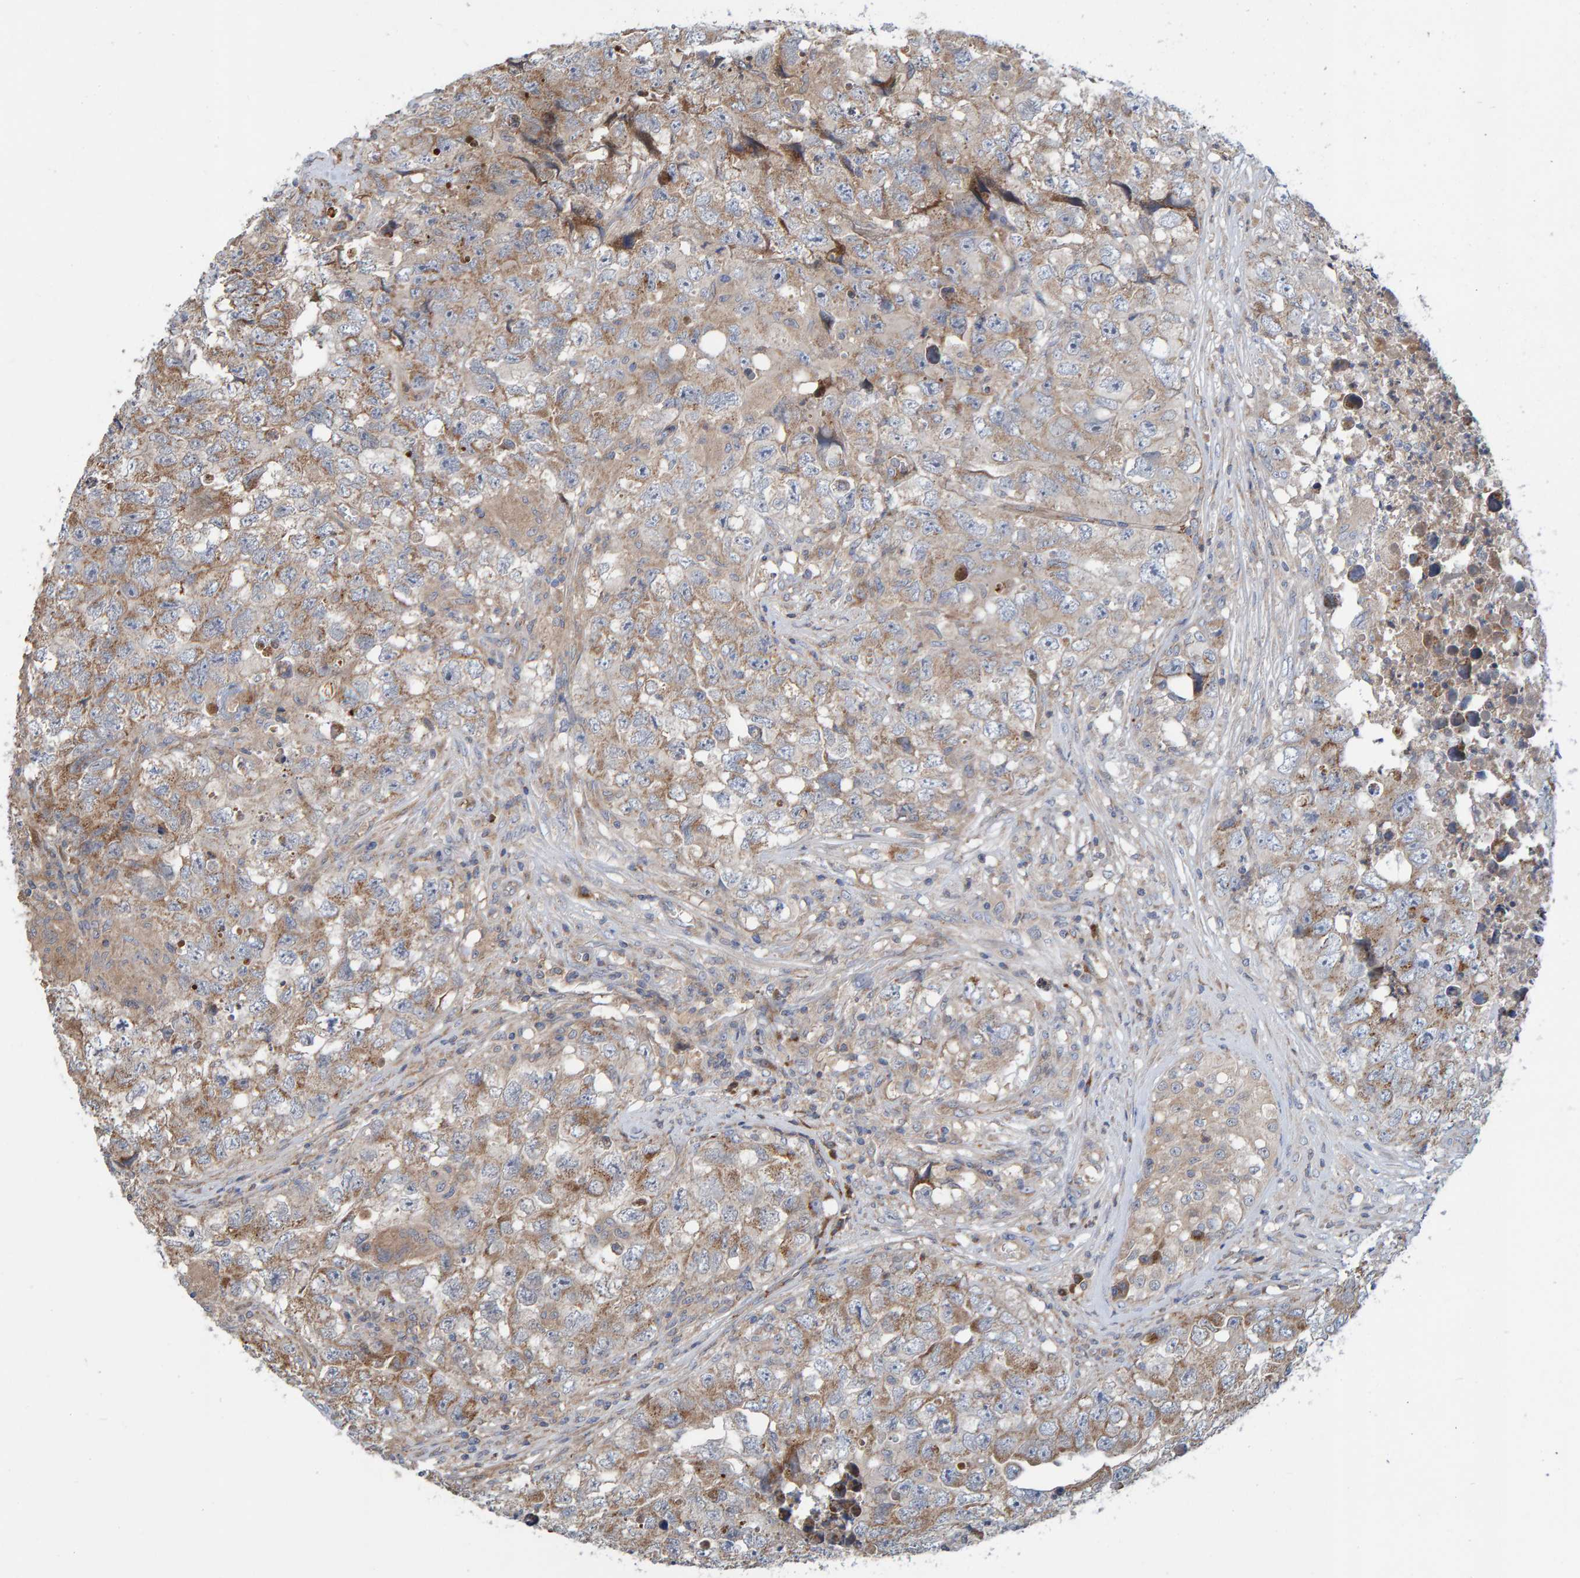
{"staining": {"intensity": "weak", "quantity": "25%-75%", "location": "cytoplasmic/membranous"}, "tissue": "testis cancer", "cell_type": "Tumor cells", "image_type": "cancer", "snomed": [{"axis": "morphology", "description": "Seminoma, NOS"}, {"axis": "morphology", "description": "Carcinoma, Embryonal, NOS"}, {"axis": "topography", "description": "Testis"}], "caption": "Approximately 25%-75% of tumor cells in human testis seminoma reveal weak cytoplasmic/membranous protein positivity as visualized by brown immunohistochemical staining.", "gene": "KIAA0753", "patient": {"sex": "male", "age": 43}}